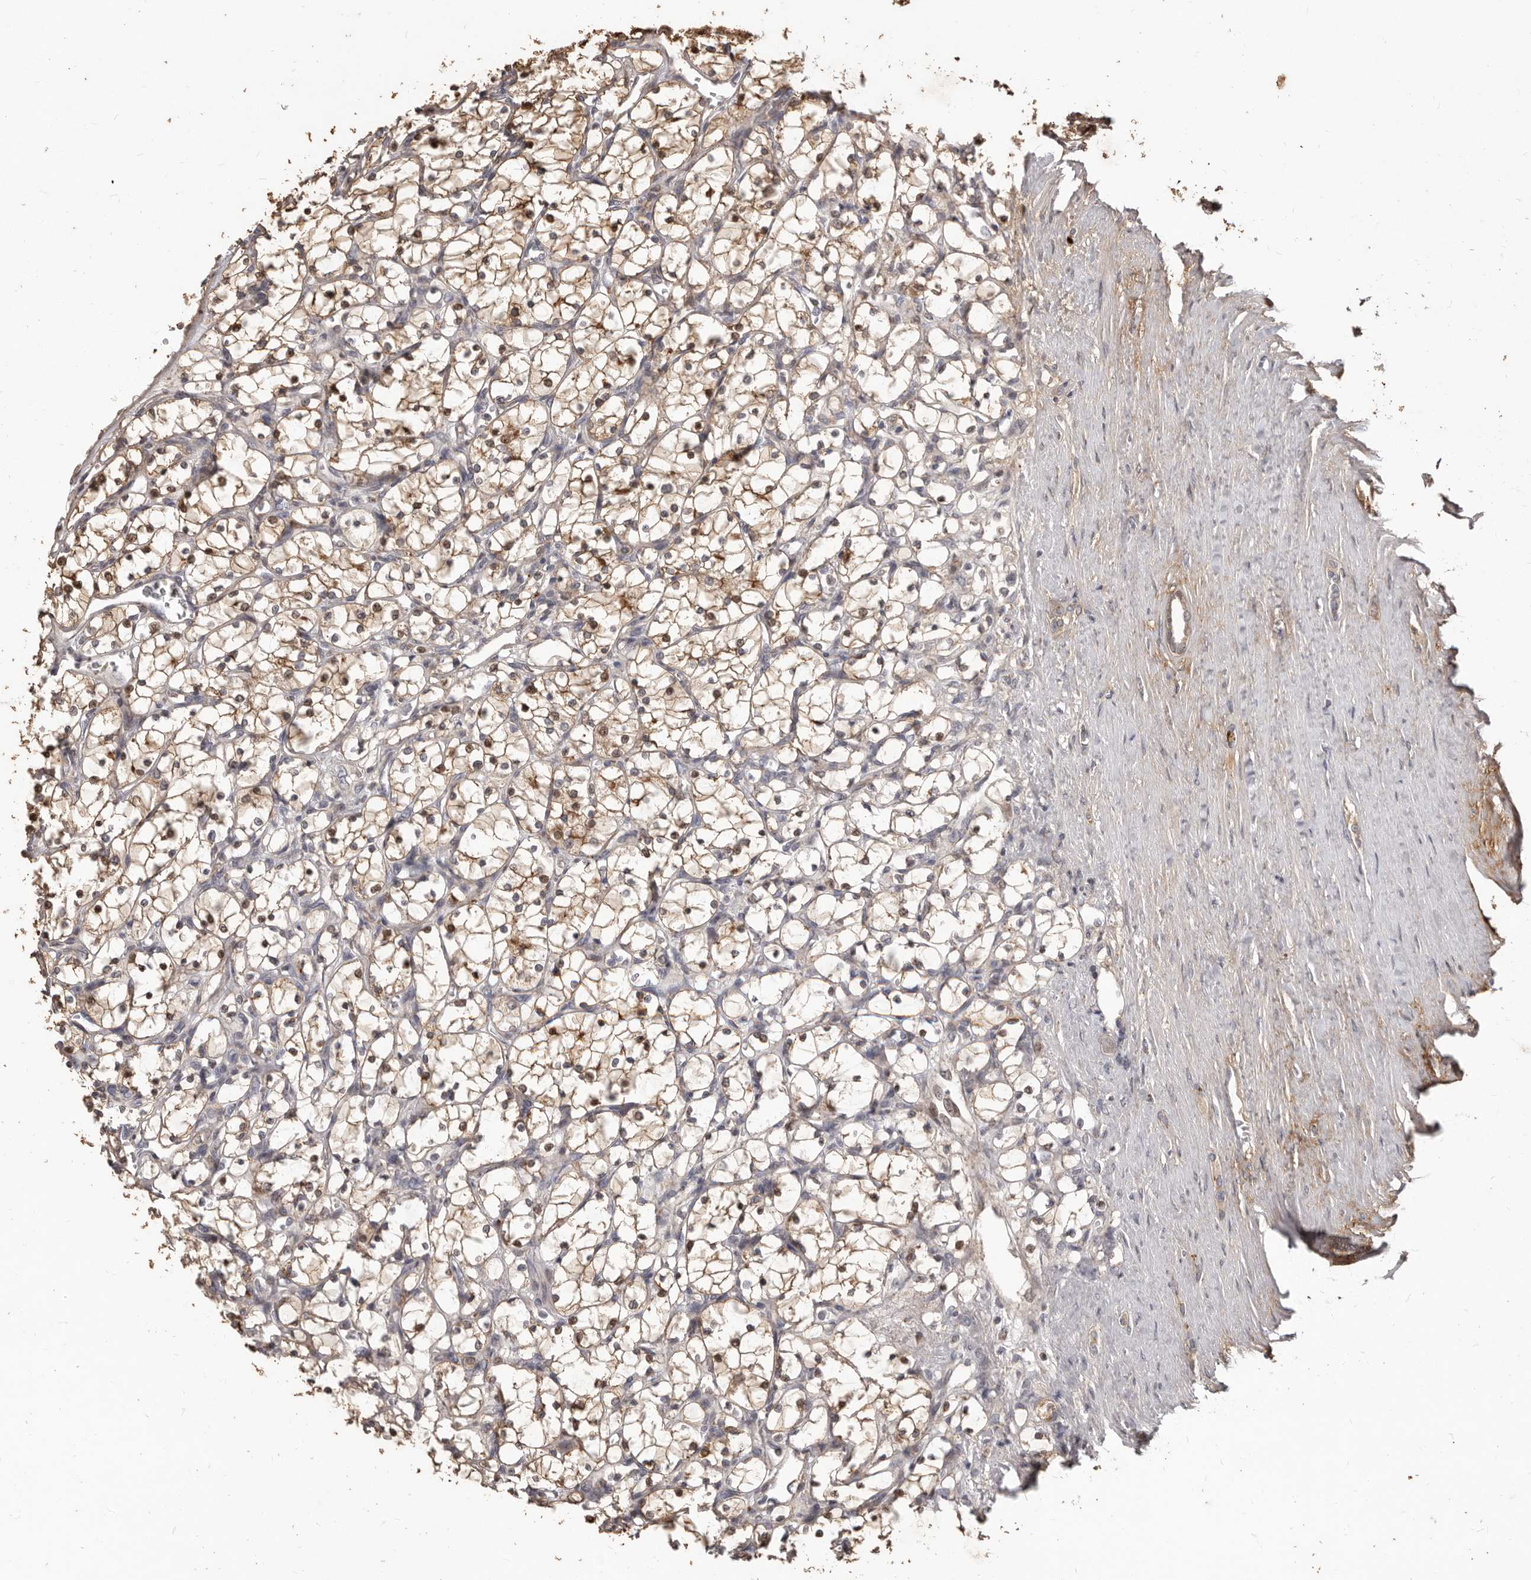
{"staining": {"intensity": "moderate", "quantity": "25%-75%", "location": "cytoplasmic/membranous,nuclear"}, "tissue": "renal cancer", "cell_type": "Tumor cells", "image_type": "cancer", "snomed": [{"axis": "morphology", "description": "Adenocarcinoma, NOS"}, {"axis": "topography", "description": "Kidney"}], "caption": "A medium amount of moderate cytoplasmic/membranous and nuclear staining is appreciated in approximately 25%-75% of tumor cells in renal cancer (adenocarcinoma) tissue.", "gene": "MTO1", "patient": {"sex": "female", "age": 69}}